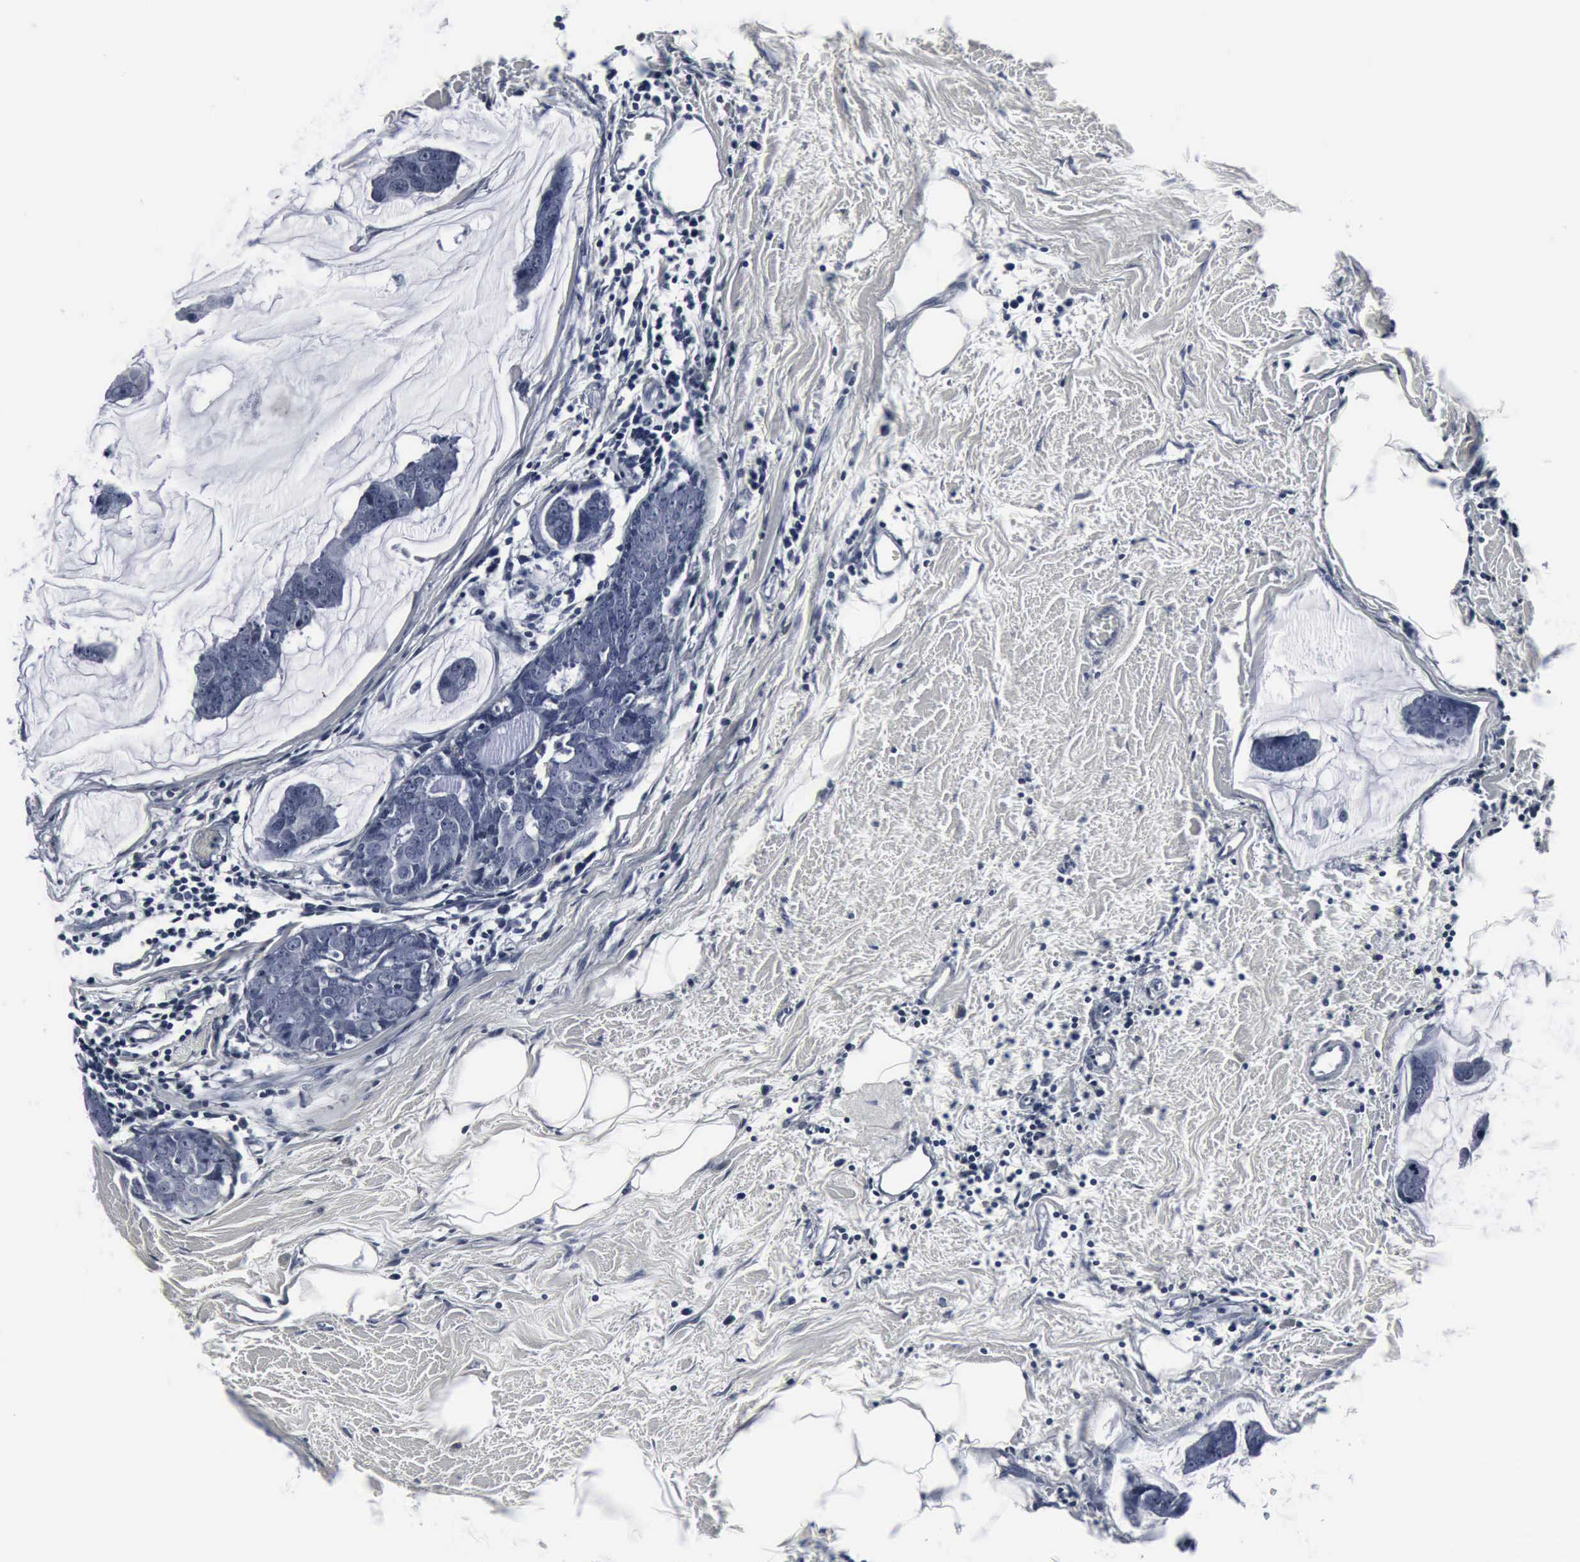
{"staining": {"intensity": "negative", "quantity": "none", "location": "none"}, "tissue": "breast cancer", "cell_type": "Tumor cells", "image_type": "cancer", "snomed": [{"axis": "morphology", "description": "Normal tissue, NOS"}, {"axis": "morphology", "description": "Duct carcinoma"}, {"axis": "topography", "description": "Breast"}], "caption": "Human invasive ductal carcinoma (breast) stained for a protein using immunohistochemistry reveals no positivity in tumor cells.", "gene": "SNAP25", "patient": {"sex": "female", "age": 50}}